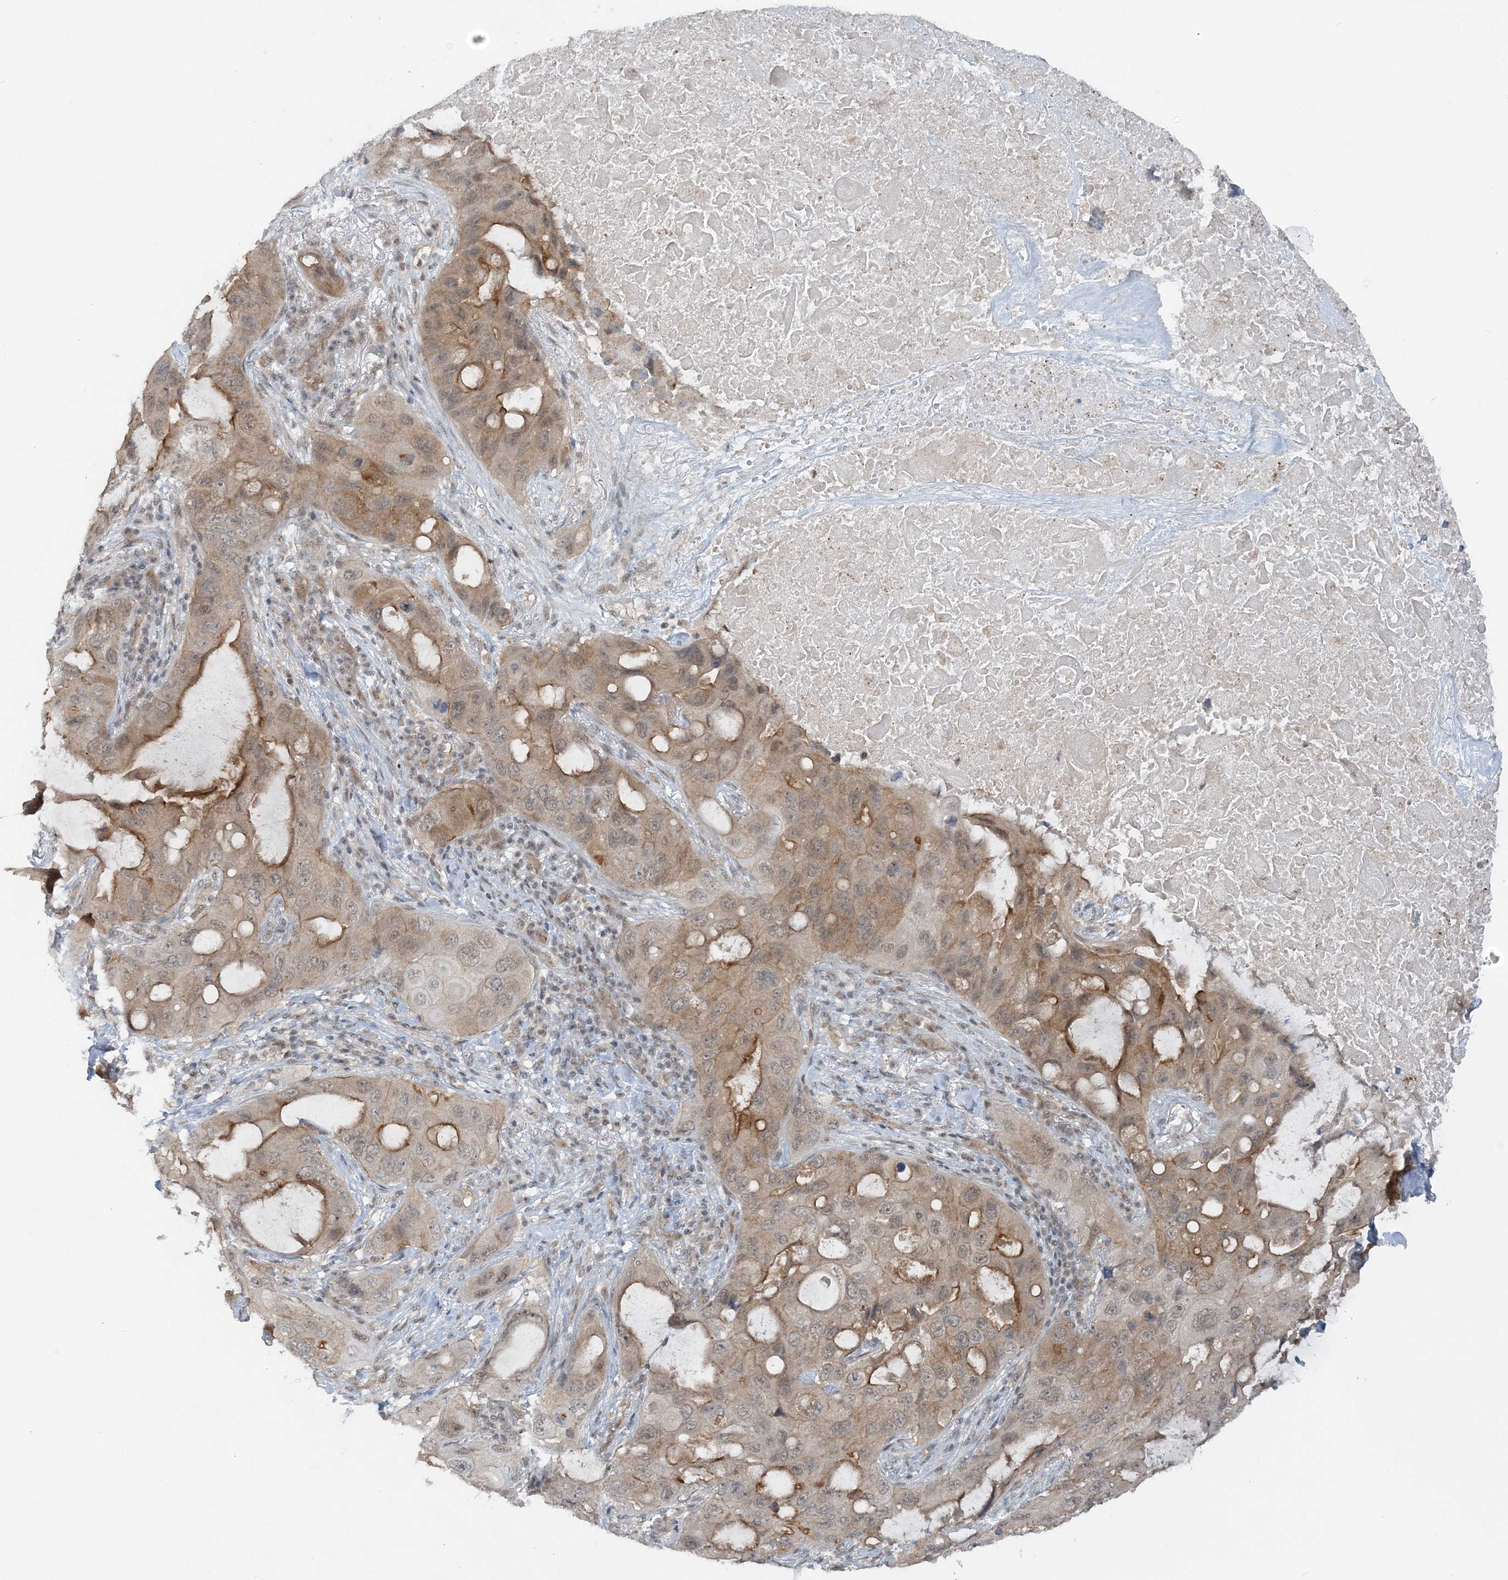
{"staining": {"intensity": "moderate", "quantity": "25%-75%", "location": "cytoplasmic/membranous"}, "tissue": "lung cancer", "cell_type": "Tumor cells", "image_type": "cancer", "snomed": [{"axis": "morphology", "description": "Squamous cell carcinoma, NOS"}, {"axis": "topography", "description": "Lung"}], "caption": "Brown immunohistochemical staining in lung cancer reveals moderate cytoplasmic/membranous expression in approximately 25%-75% of tumor cells.", "gene": "ATP11A", "patient": {"sex": "female", "age": 73}}